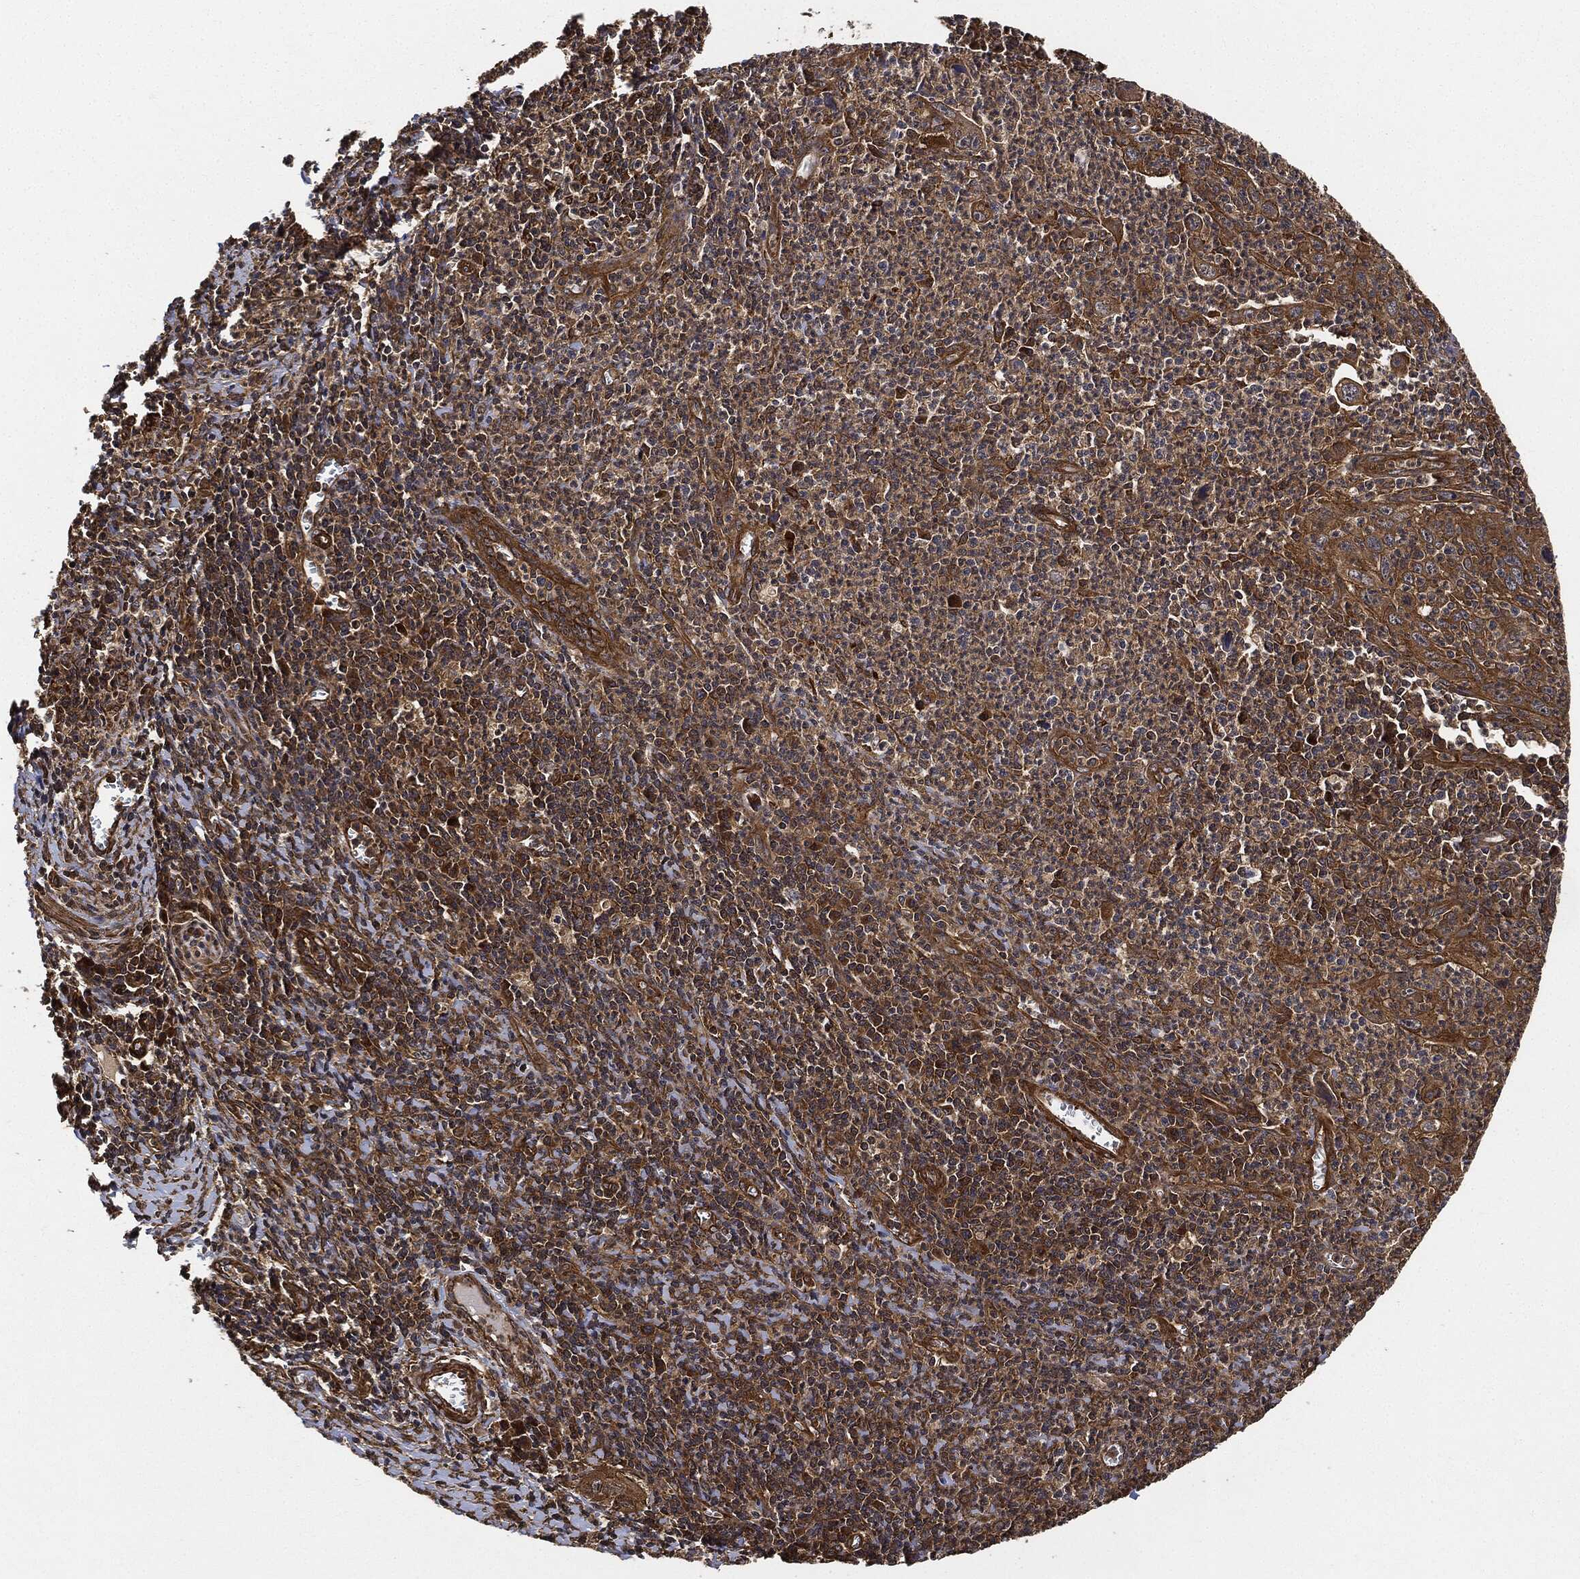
{"staining": {"intensity": "strong", "quantity": ">75%", "location": "cytoplasmic/membranous"}, "tissue": "cervical cancer", "cell_type": "Tumor cells", "image_type": "cancer", "snomed": [{"axis": "morphology", "description": "Squamous cell carcinoma, NOS"}, {"axis": "topography", "description": "Cervix"}], "caption": "Immunohistochemistry of cervical cancer demonstrates high levels of strong cytoplasmic/membranous expression in approximately >75% of tumor cells.", "gene": "CEP290", "patient": {"sex": "female", "age": 26}}